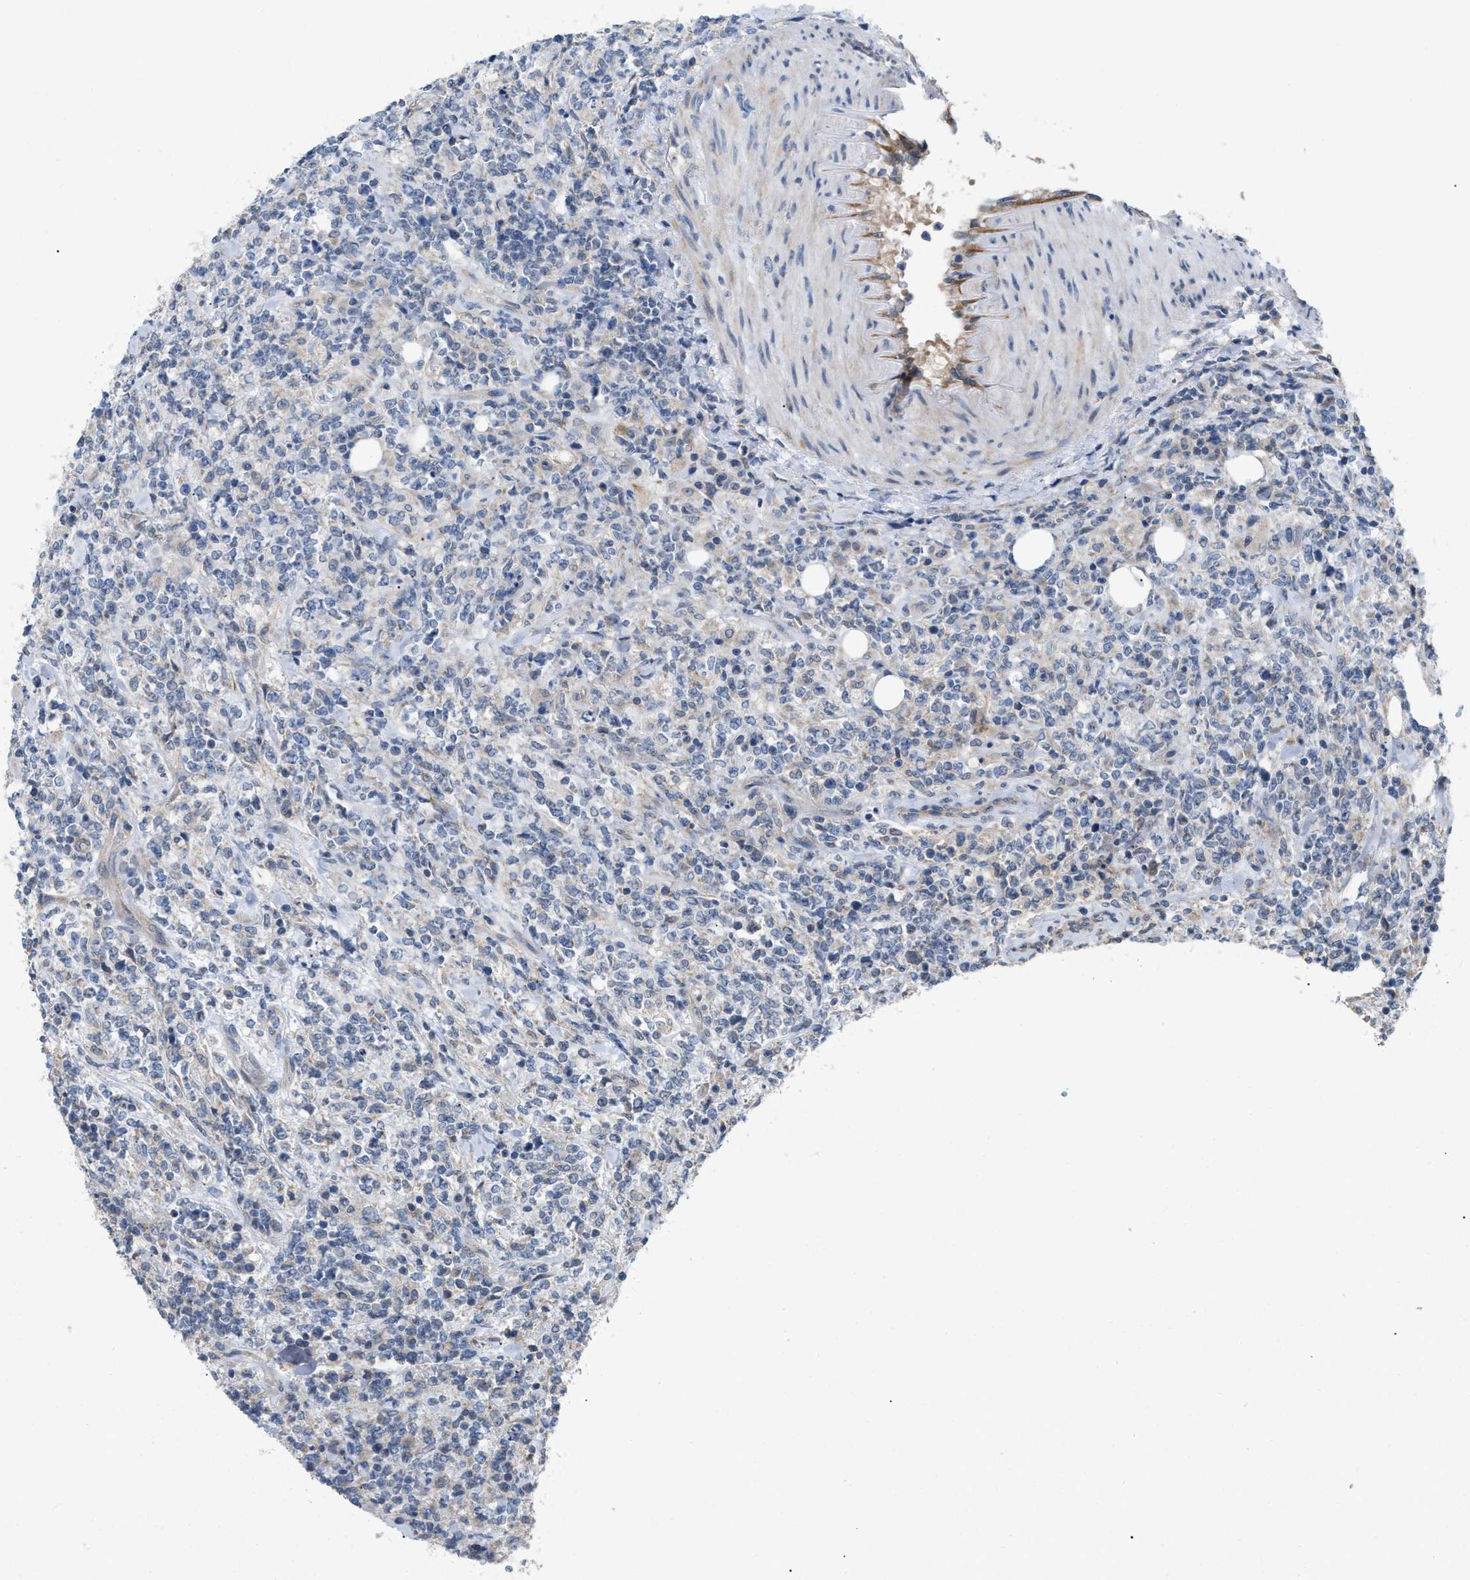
{"staining": {"intensity": "negative", "quantity": "none", "location": "none"}, "tissue": "lymphoma", "cell_type": "Tumor cells", "image_type": "cancer", "snomed": [{"axis": "morphology", "description": "Malignant lymphoma, non-Hodgkin's type, High grade"}, {"axis": "topography", "description": "Soft tissue"}], "caption": "A high-resolution image shows immunohistochemistry (IHC) staining of lymphoma, which shows no significant staining in tumor cells.", "gene": "DHX58", "patient": {"sex": "male", "age": 18}}